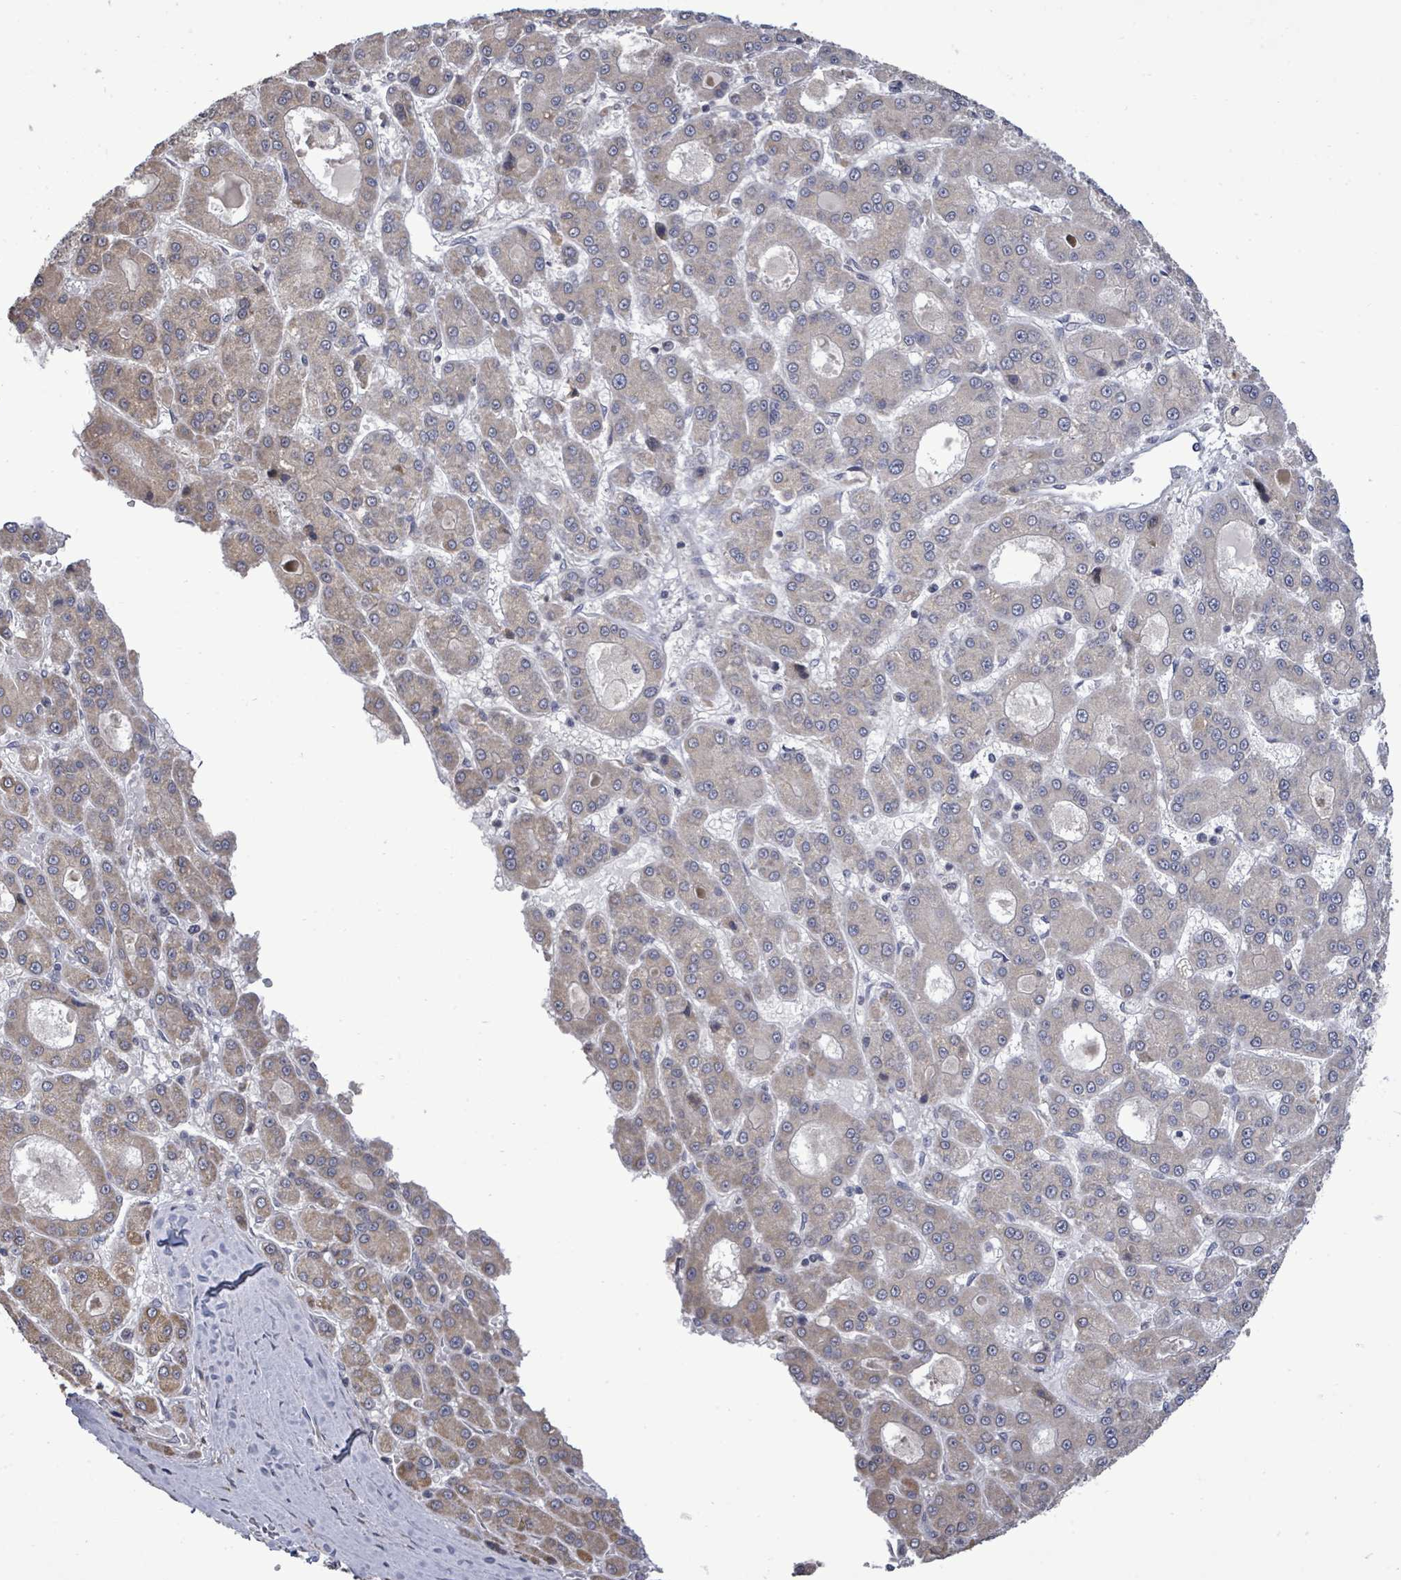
{"staining": {"intensity": "weak", "quantity": "<25%", "location": "cytoplasmic/membranous"}, "tissue": "liver cancer", "cell_type": "Tumor cells", "image_type": "cancer", "snomed": [{"axis": "morphology", "description": "Carcinoma, Hepatocellular, NOS"}, {"axis": "topography", "description": "Liver"}], "caption": "Tumor cells are negative for protein expression in human liver cancer. Brightfield microscopy of IHC stained with DAB (brown) and hematoxylin (blue), captured at high magnification.", "gene": "POMGNT2", "patient": {"sex": "male", "age": 70}}